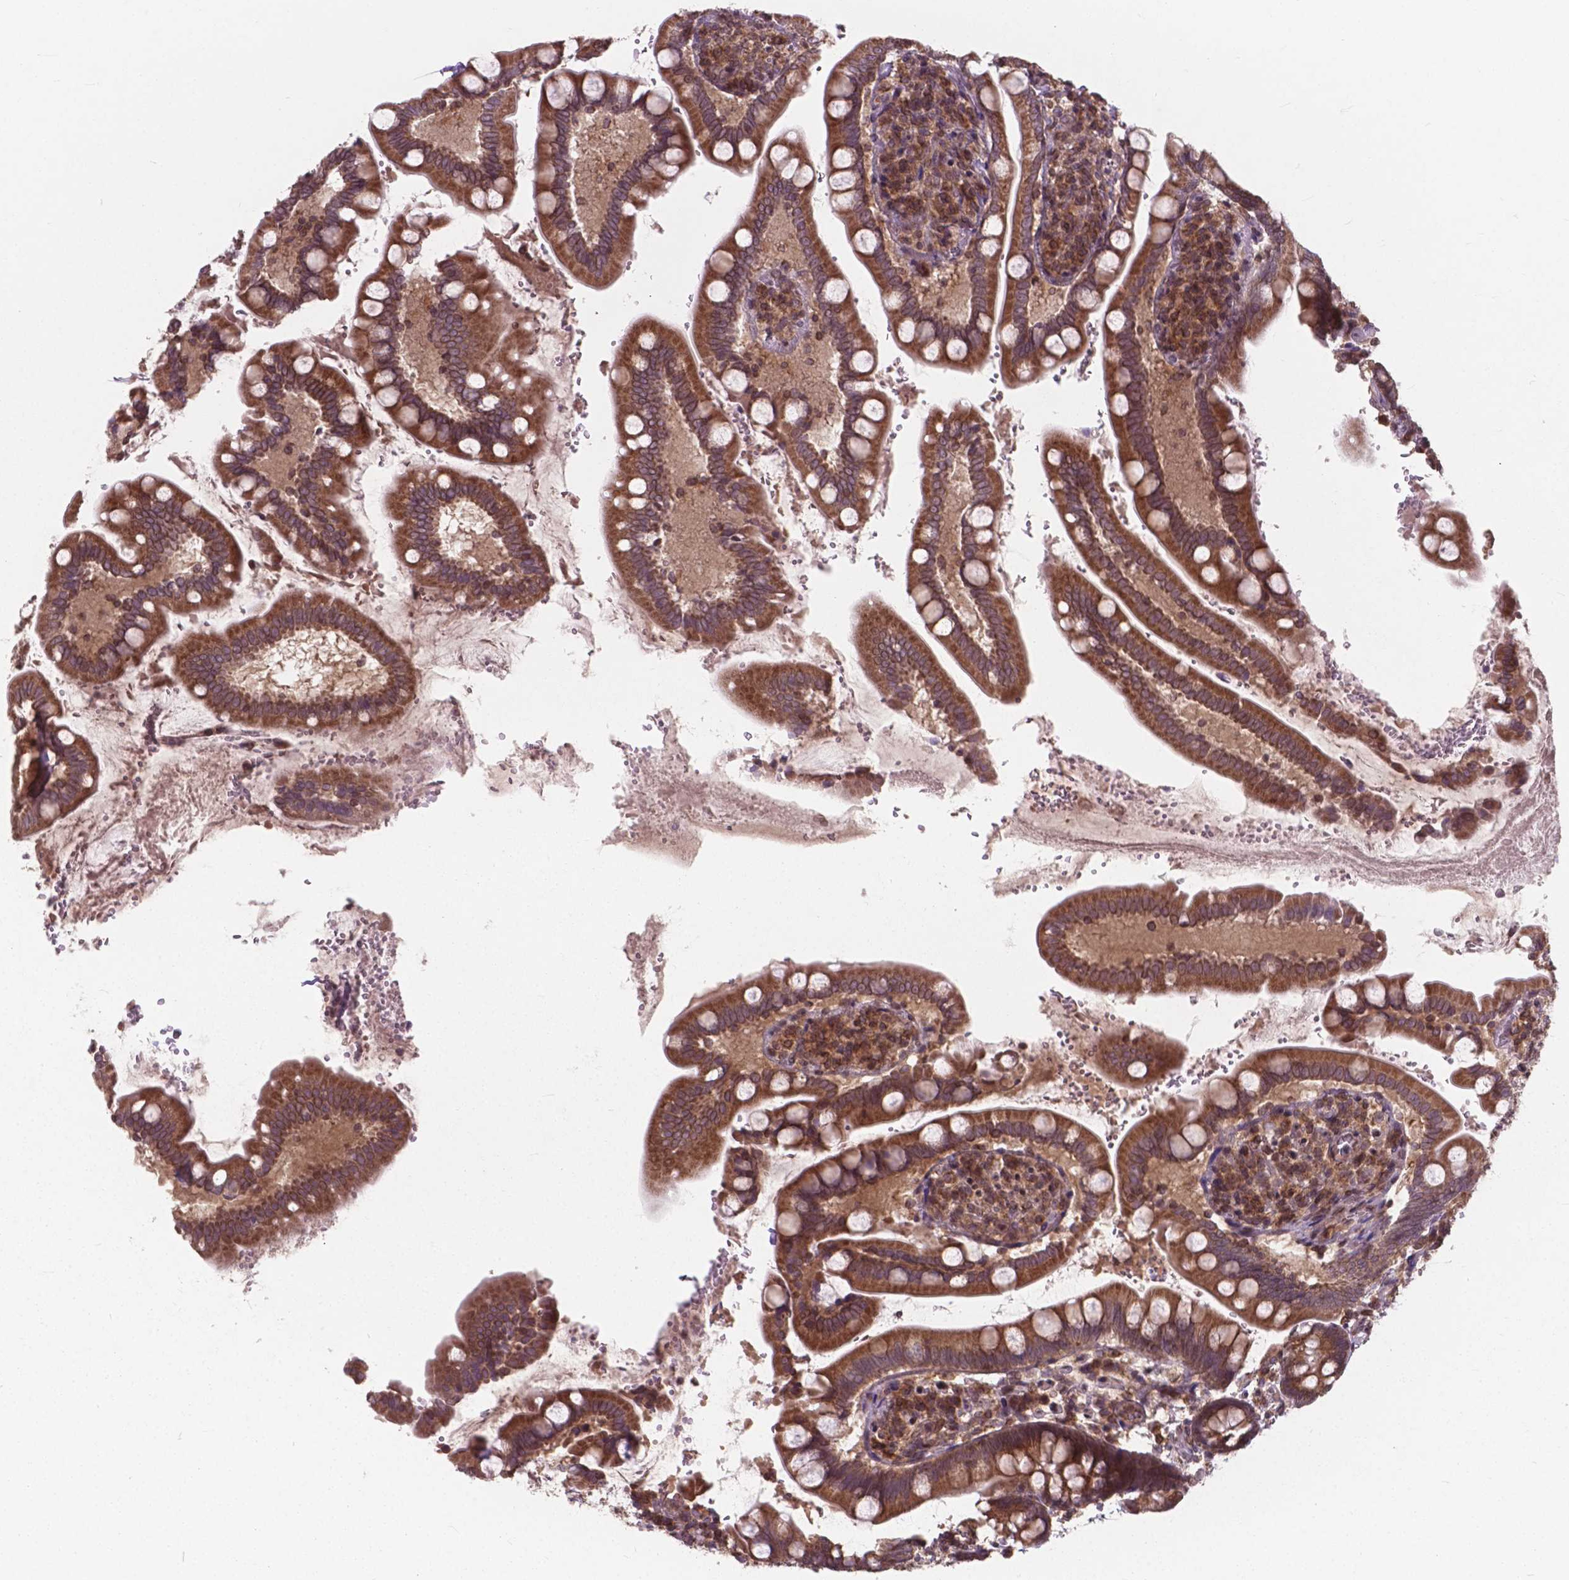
{"staining": {"intensity": "strong", "quantity": ">75%", "location": "cytoplasmic/membranous"}, "tissue": "small intestine", "cell_type": "Glandular cells", "image_type": "normal", "snomed": [{"axis": "morphology", "description": "Normal tissue, NOS"}, {"axis": "topography", "description": "Small intestine"}], "caption": "Brown immunohistochemical staining in unremarkable human small intestine shows strong cytoplasmic/membranous positivity in approximately >75% of glandular cells.", "gene": "MRPL33", "patient": {"sex": "female", "age": 56}}